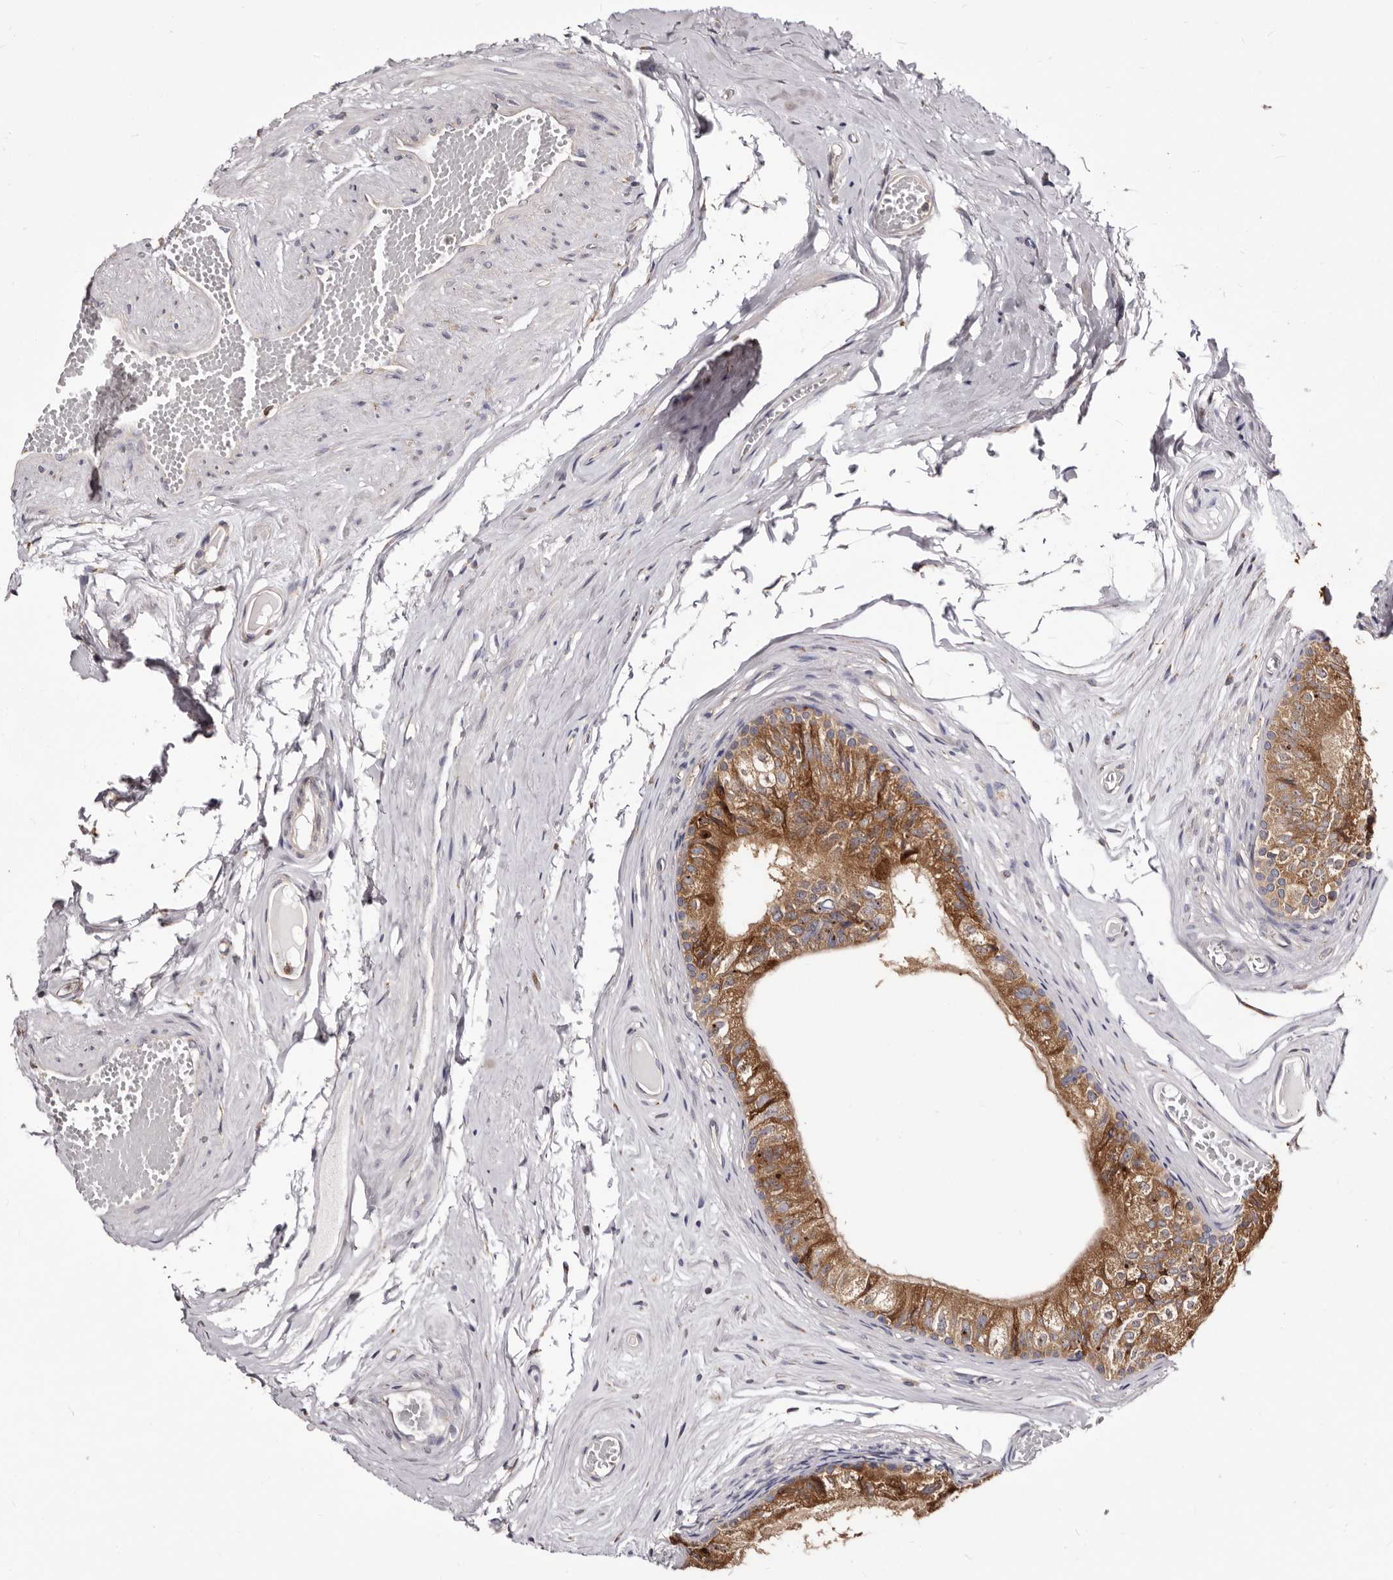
{"staining": {"intensity": "moderate", "quantity": ">75%", "location": "cytoplasmic/membranous"}, "tissue": "epididymis", "cell_type": "Glandular cells", "image_type": "normal", "snomed": [{"axis": "morphology", "description": "Normal tissue, NOS"}, {"axis": "topography", "description": "Epididymis"}], "caption": "Glandular cells display moderate cytoplasmic/membranous expression in approximately >75% of cells in unremarkable epididymis.", "gene": "ACBD6", "patient": {"sex": "male", "age": 79}}